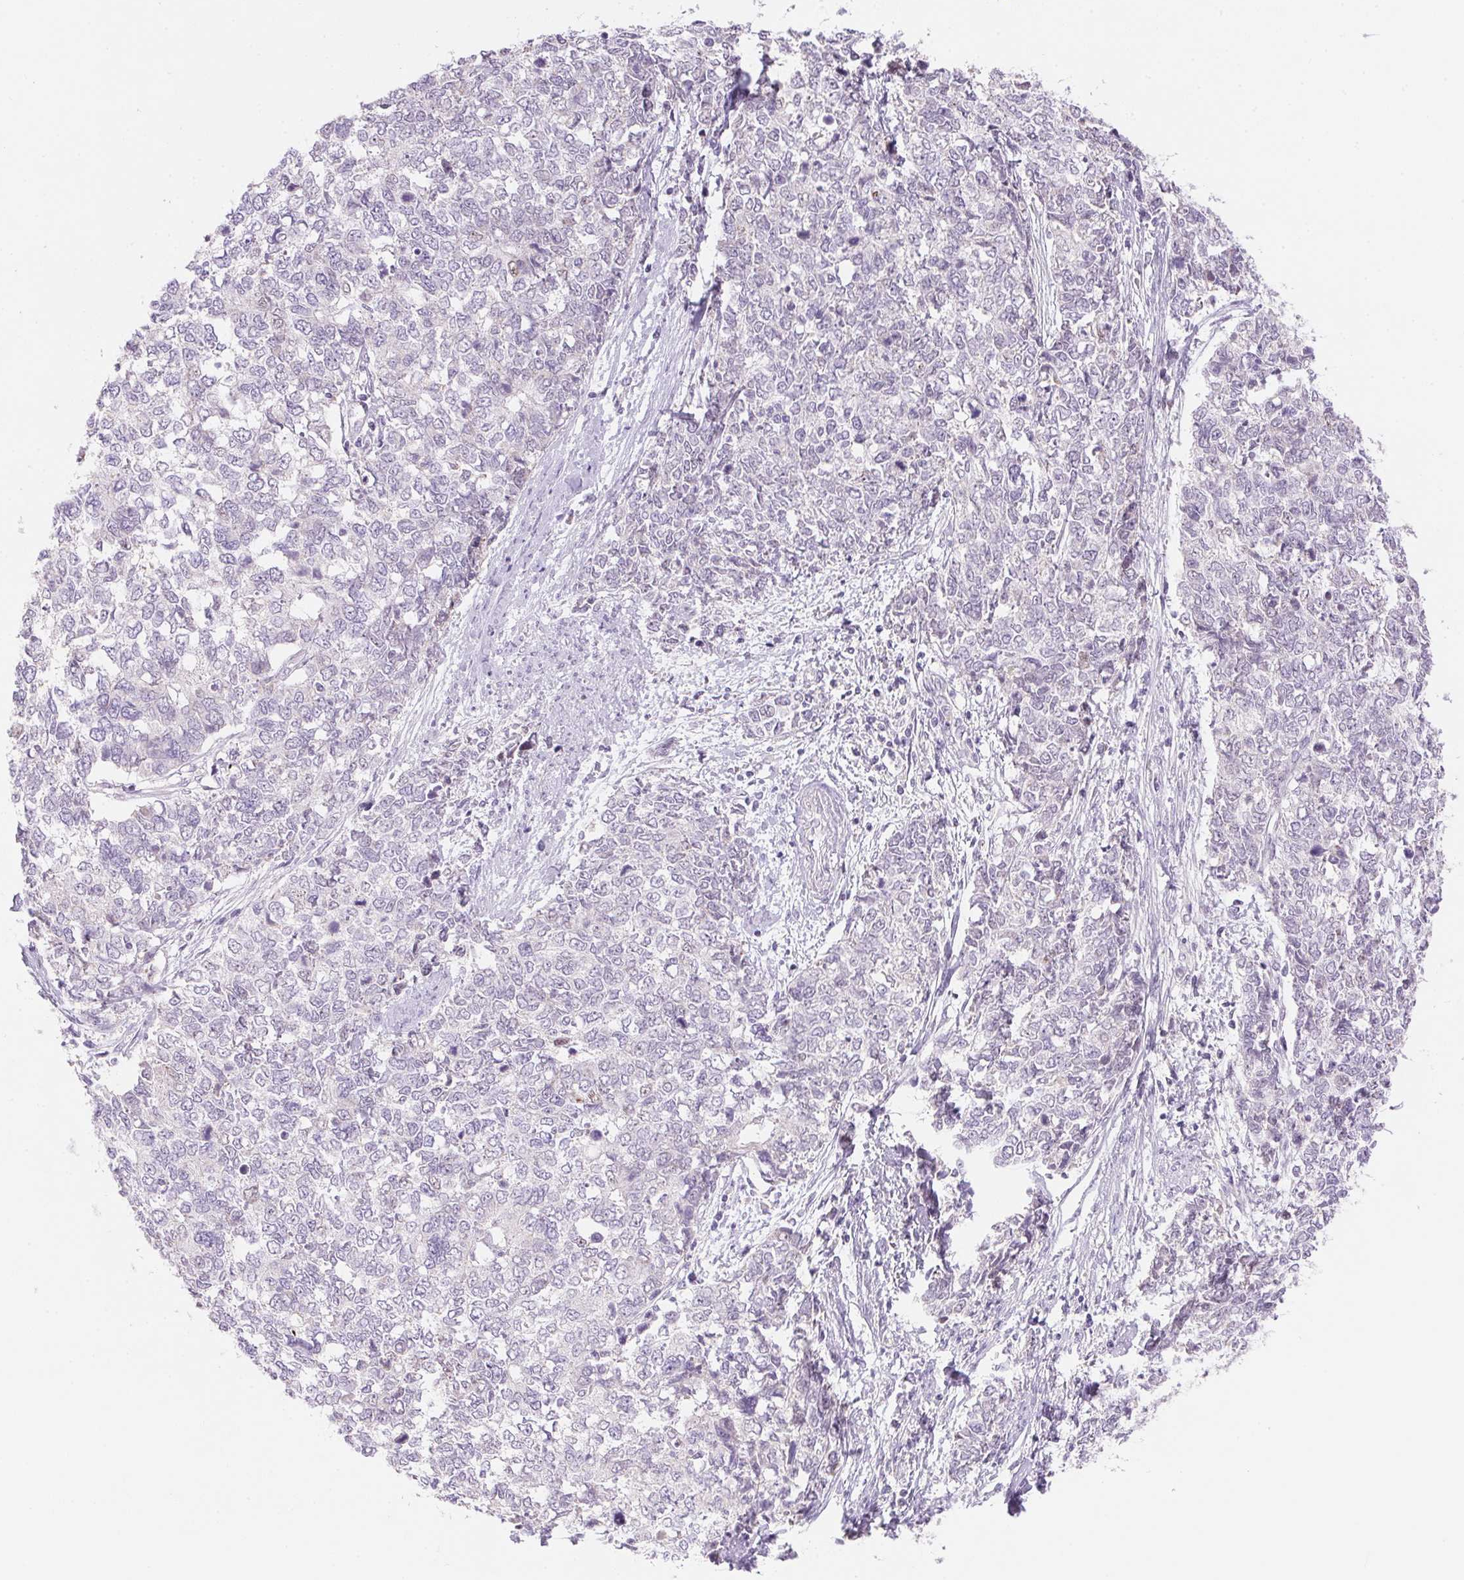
{"staining": {"intensity": "negative", "quantity": "none", "location": "none"}, "tissue": "cervical cancer", "cell_type": "Tumor cells", "image_type": "cancer", "snomed": [{"axis": "morphology", "description": "Adenocarcinoma, NOS"}, {"axis": "topography", "description": "Cervix"}], "caption": "Immunohistochemistry photomicrograph of neoplastic tissue: human cervical adenocarcinoma stained with DAB demonstrates no significant protein expression in tumor cells.", "gene": "DPPA5", "patient": {"sex": "female", "age": 63}}